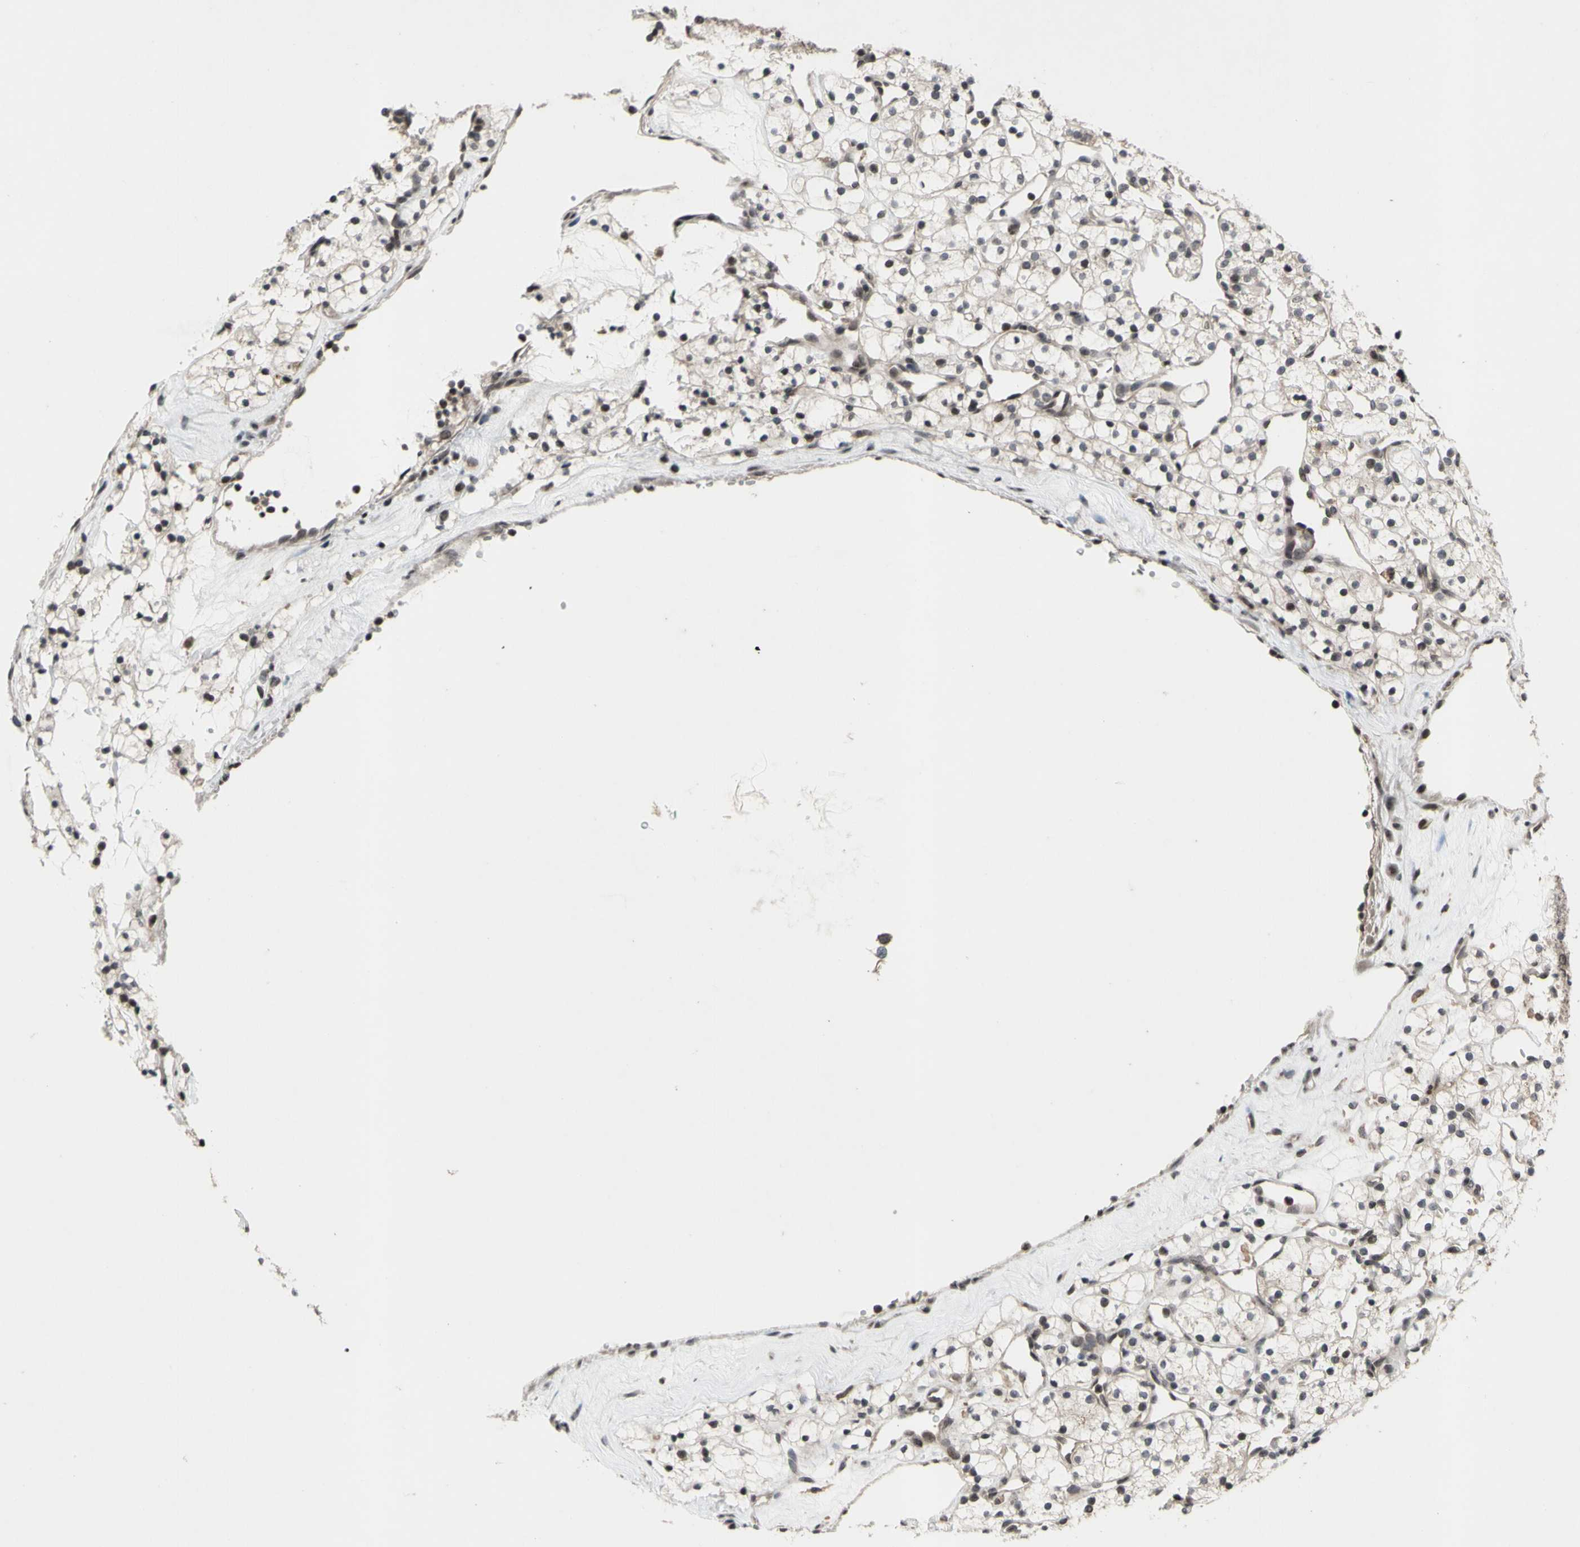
{"staining": {"intensity": "moderate", "quantity": "25%-75%", "location": "nuclear"}, "tissue": "renal cancer", "cell_type": "Tumor cells", "image_type": "cancer", "snomed": [{"axis": "morphology", "description": "Adenocarcinoma, NOS"}, {"axis": "topography", "description": "Kidney"}], "caption": "IHC photomicrograph of neoplastic tissue: human renal cancer stained using immunohistochemistry (IHC) shows medium levels of moderate protein expression localized specifically in the nuclear of tumor cells, appearing as a nuclear brown color.", "gene": "XPO1", "patient": {"sex": "female", "age": 60}}